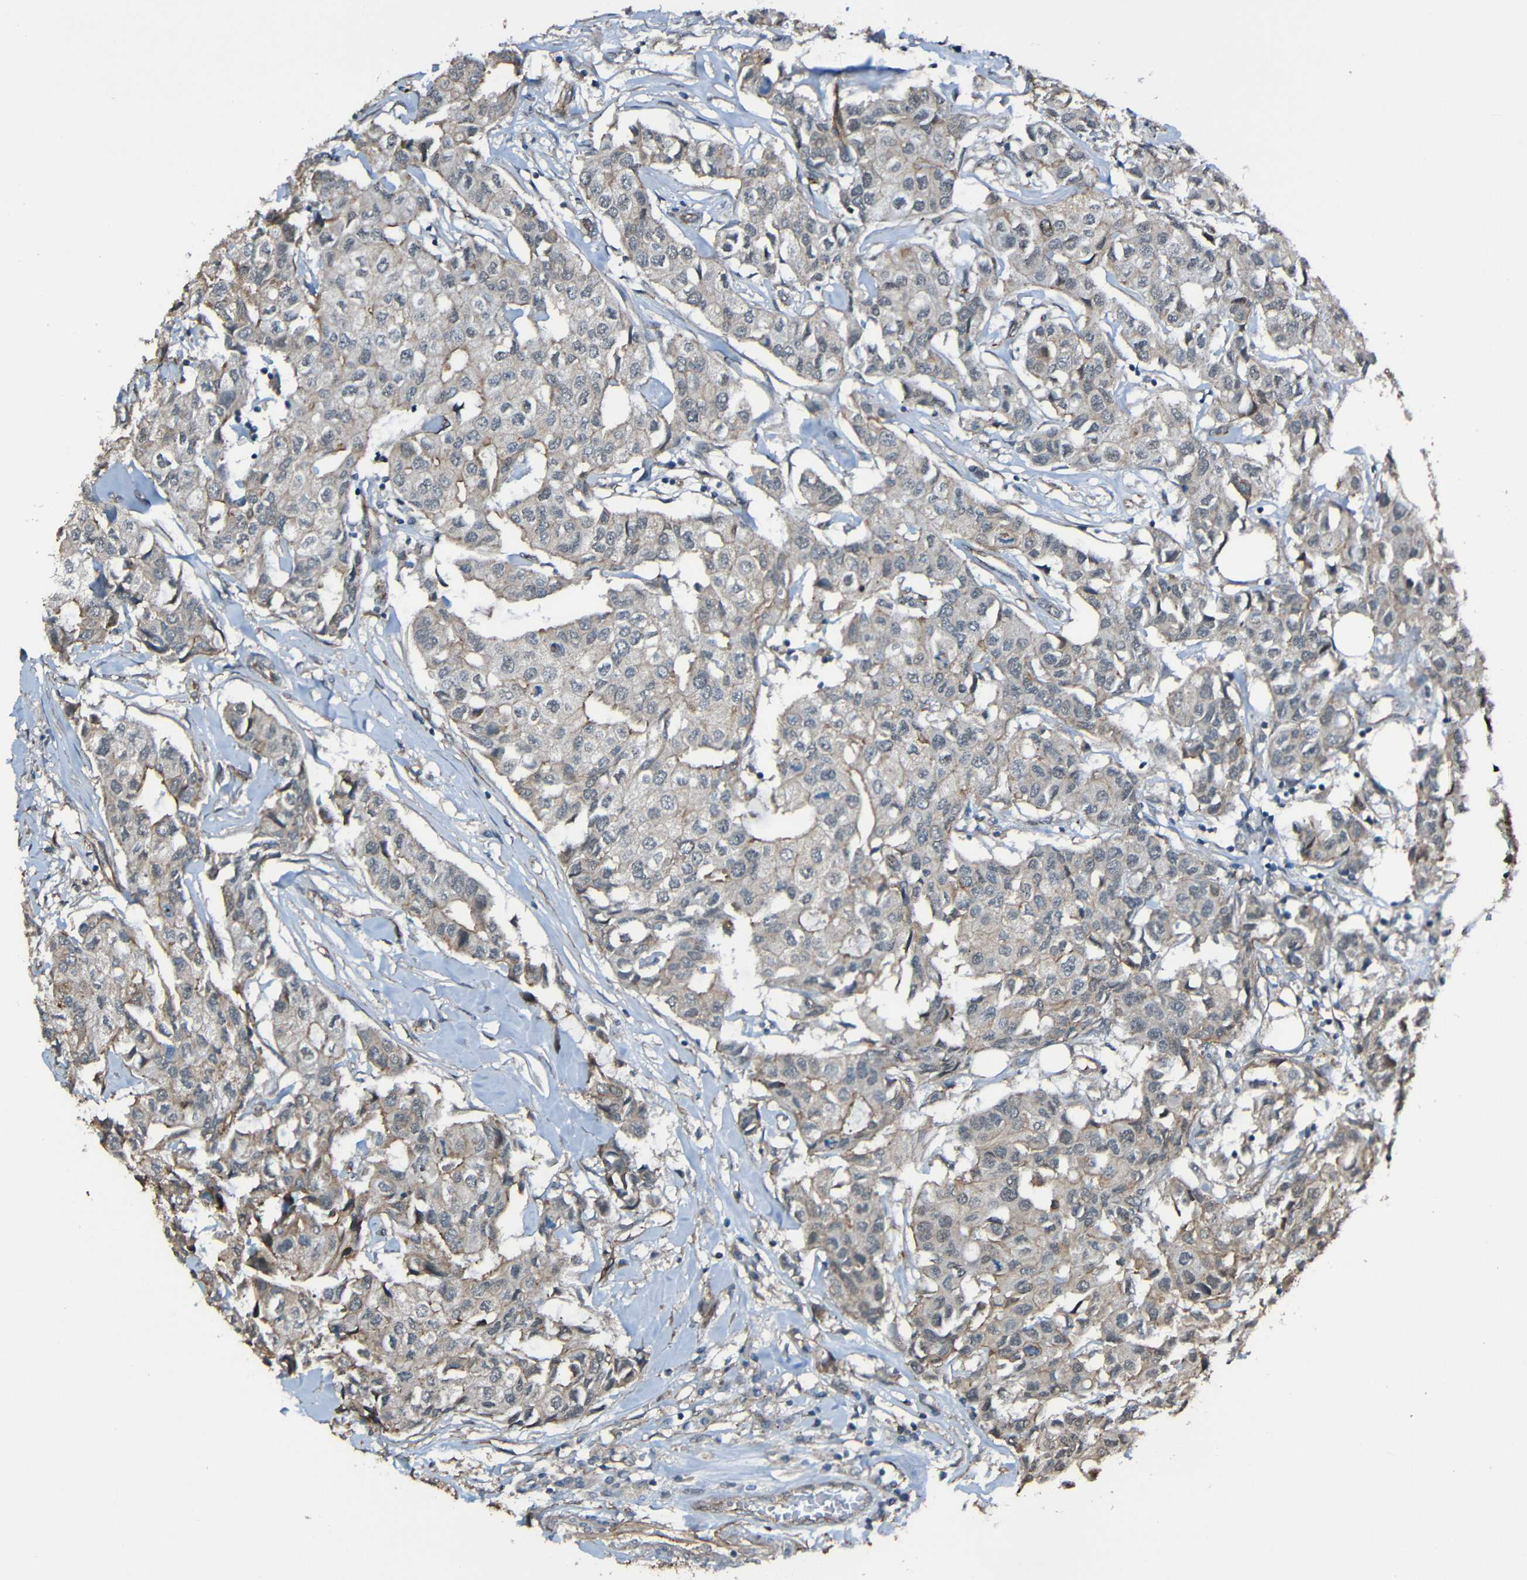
{"staining": {"intensity": "weak", "quantity": ">75%", "location": "cytoplasmic/membranous"}, "tissue": "breast cancer", "cell_type": "Tumor cells", "image_type": "cancer", "snomed": [{"axis": "morphology", "description": "Duct carcinoma"}, {"axis": "topography", "description": "Breast"}], "caption": "Tumor cells display low levels of weak cytoplasmic/membranous expression in approximately >75% of cells in breast intraductal carcinoma.", "gene": "LGR5", "patient": {"sex": "female", "age": 80}}